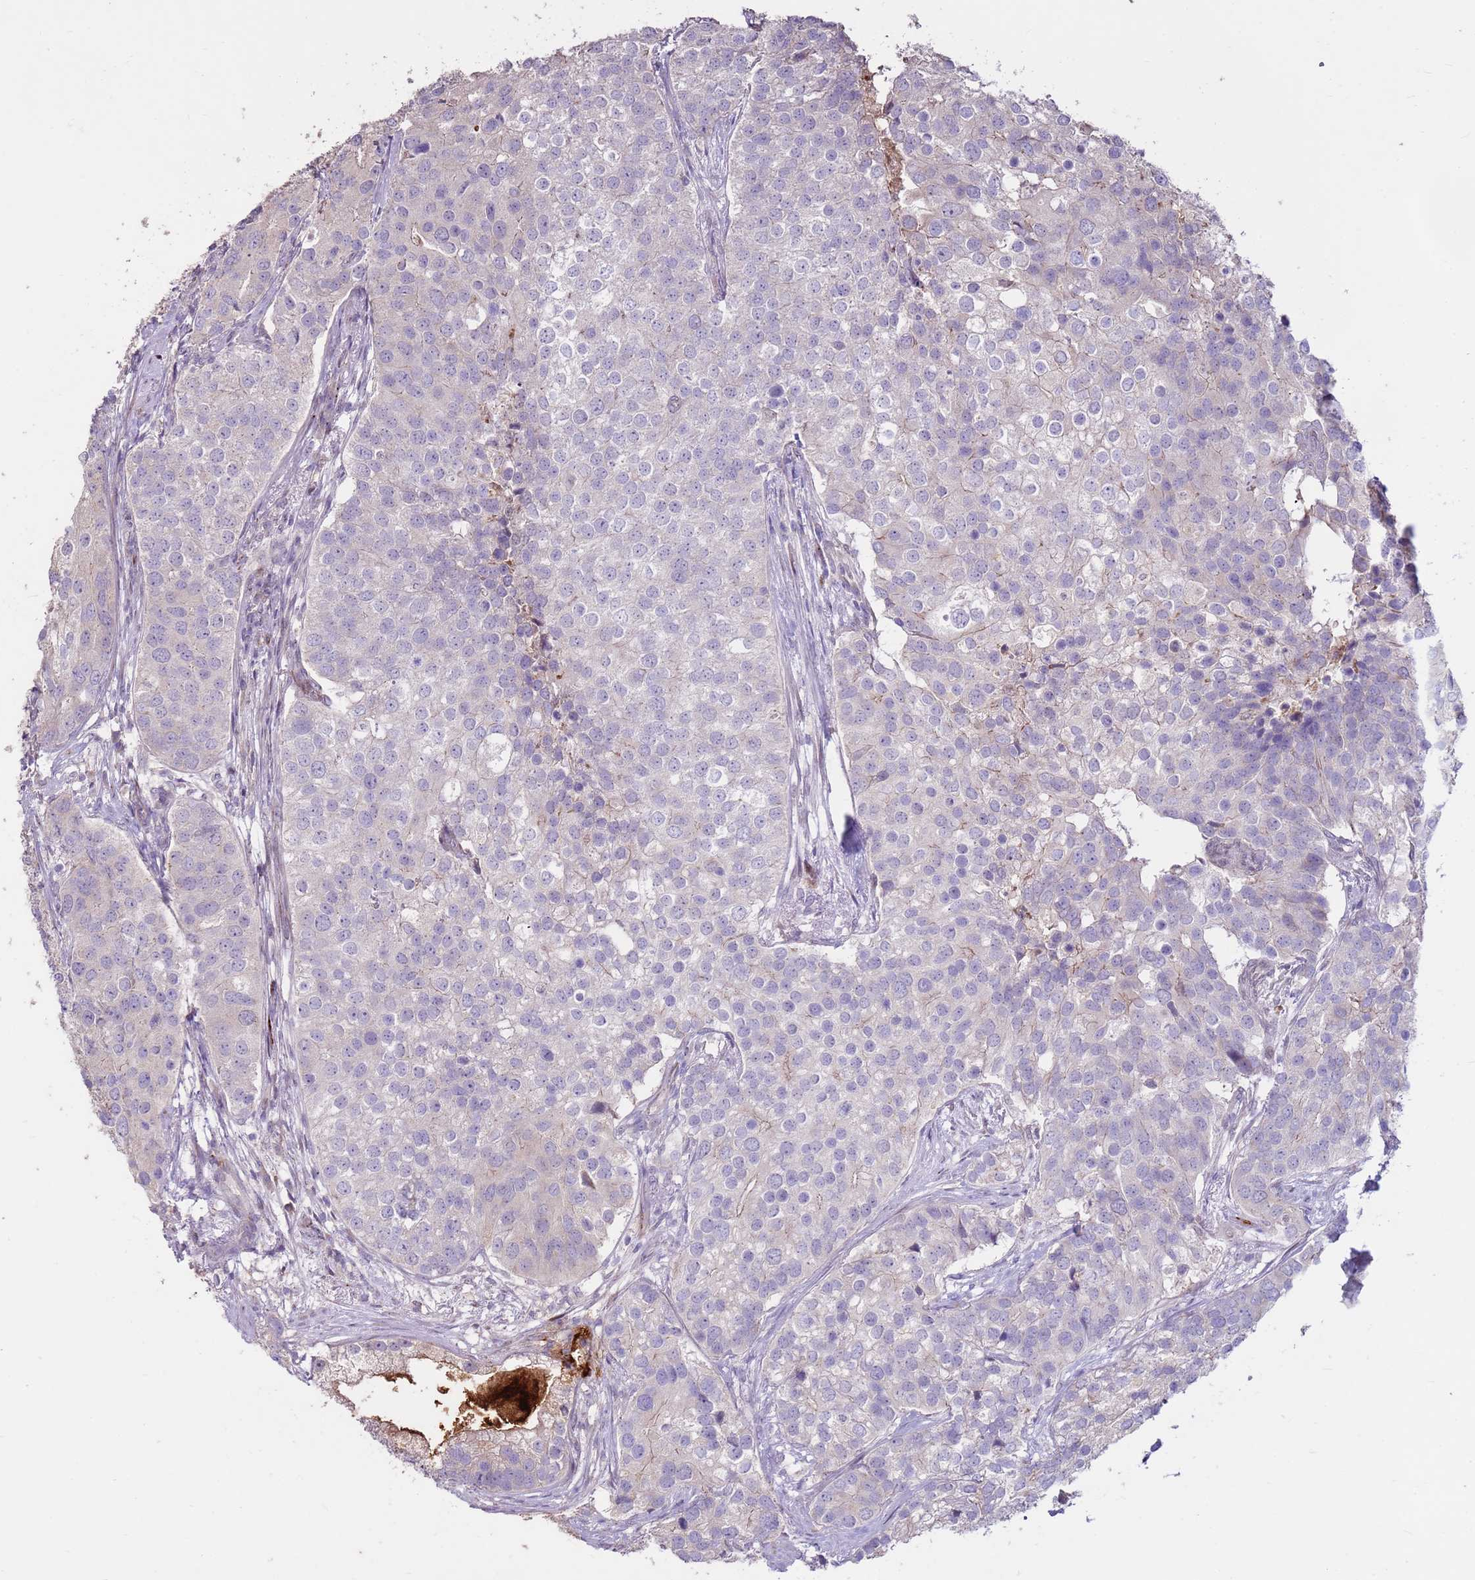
{"staining": {"intensity": "negative", "quantity": "none", "location": "none"}, "tissue": "prostate cancer", "cell_type": "Tumor cells", "image_type": "cancer", "snomed": [{"axis": "morphology", "description": "Adenocarcinoma, High grade"}, {"axis": "topography", "description": "Prostate"}], "caption": "Immunohistochemistry (IHC) of prostate cancer (high-grade adenocarcinoma) reveals no staining in tumor cells.", "gene": "LGI4", "patient": {"sex": "male", "age": 62}}